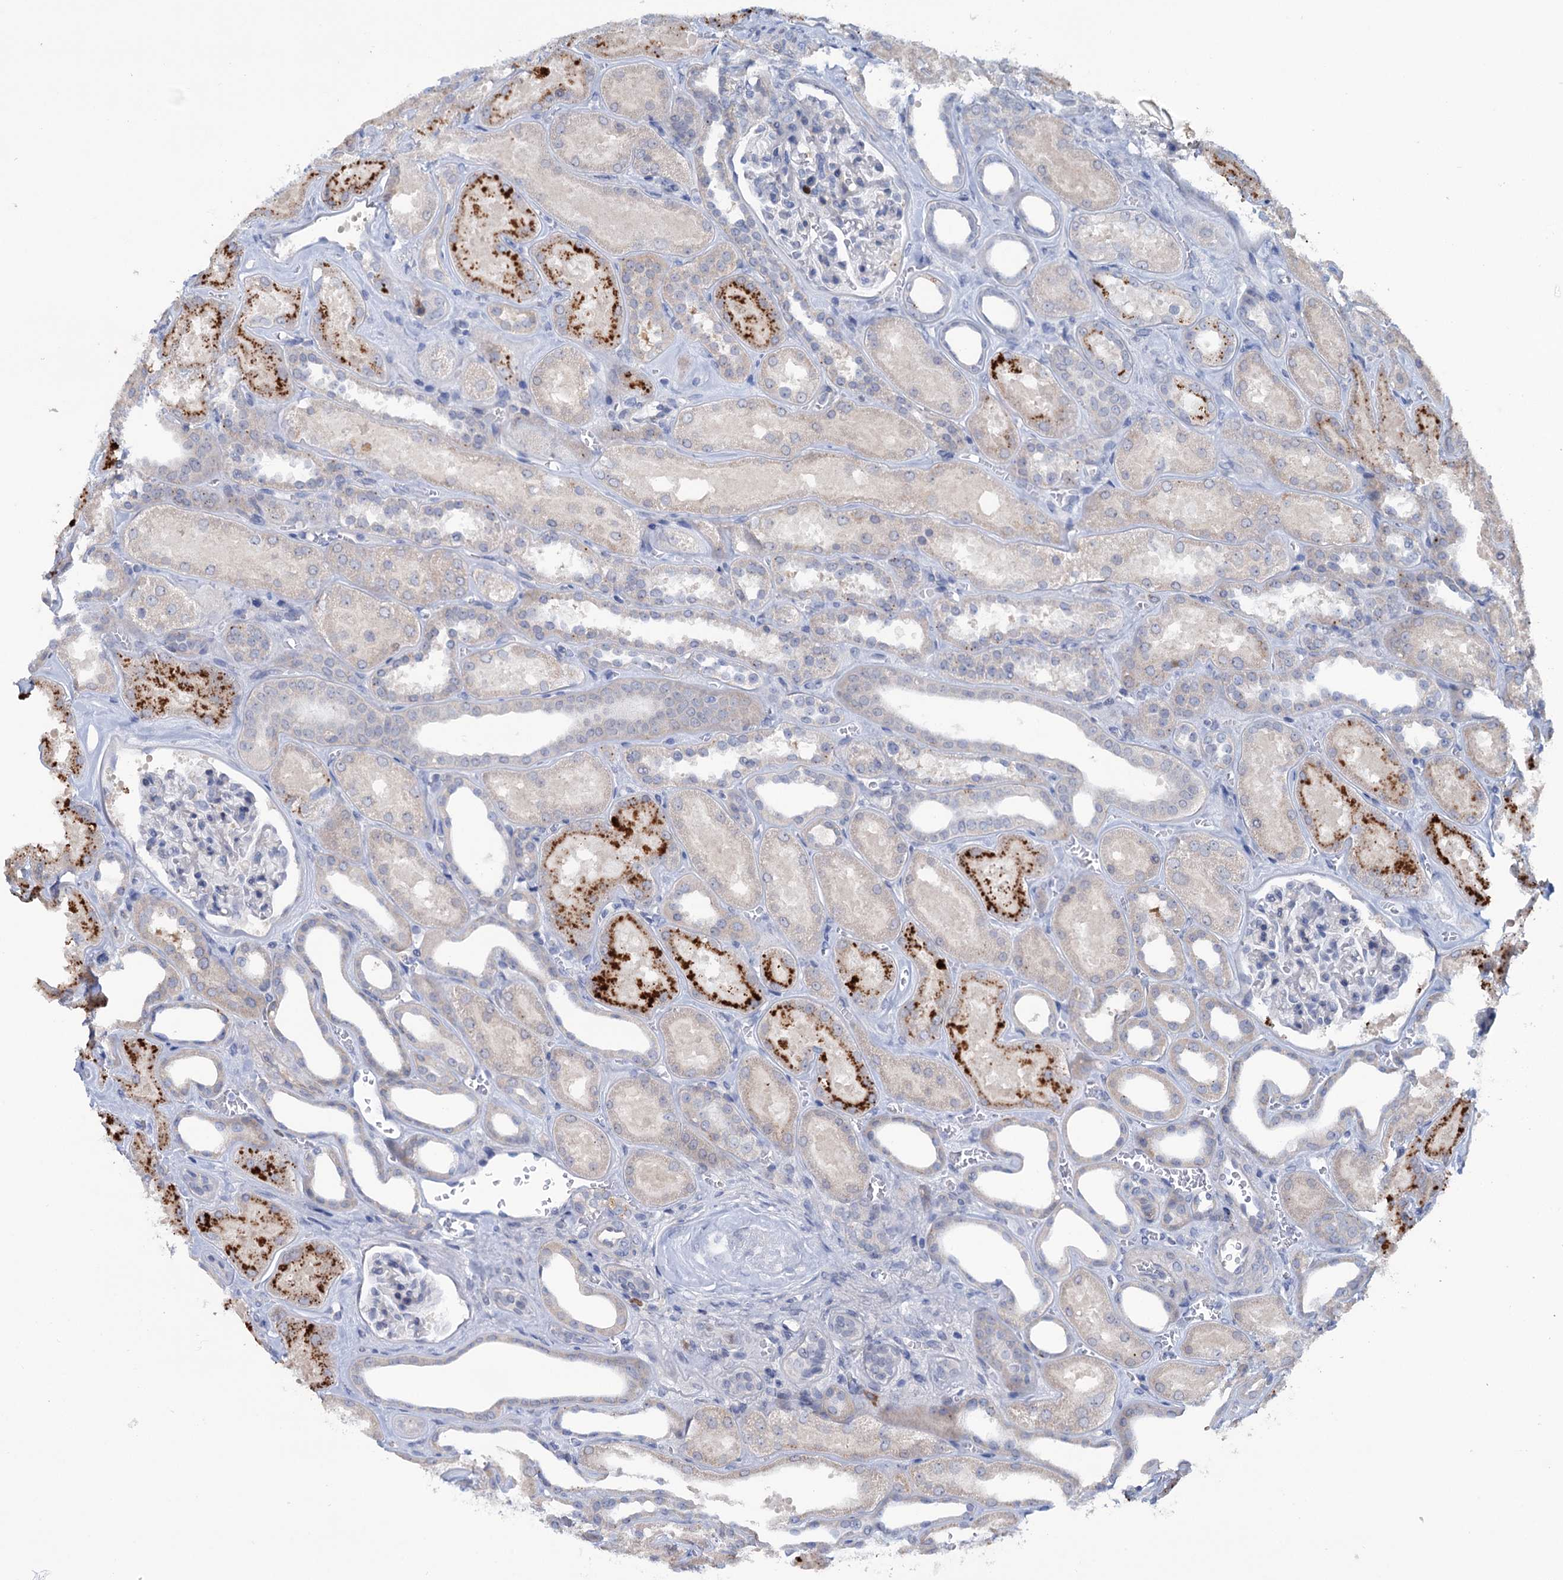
{"staining": {"intensity": "negative", "quantity": "none", "location": "none"}, "tissue": "kidney", "cell_type": "Cells in glomeruli", "image_type": "normal", "snomed": [{"axis": "morphology", "description": "Normal tissue, NOS"}, {"axis": "morphology", "description": "Adenocarcinoma, NOS"}, {"axis": "topography", "description": "Kidney"}], "caption": "Benign kidney was stained to show a protein in brown. There is no significant staining in cells in glomeruli. (IHC, brightfield microscopy, high magnification).", "gene": "FAM111B", "patient": {"sex": "female", "age": 68}}